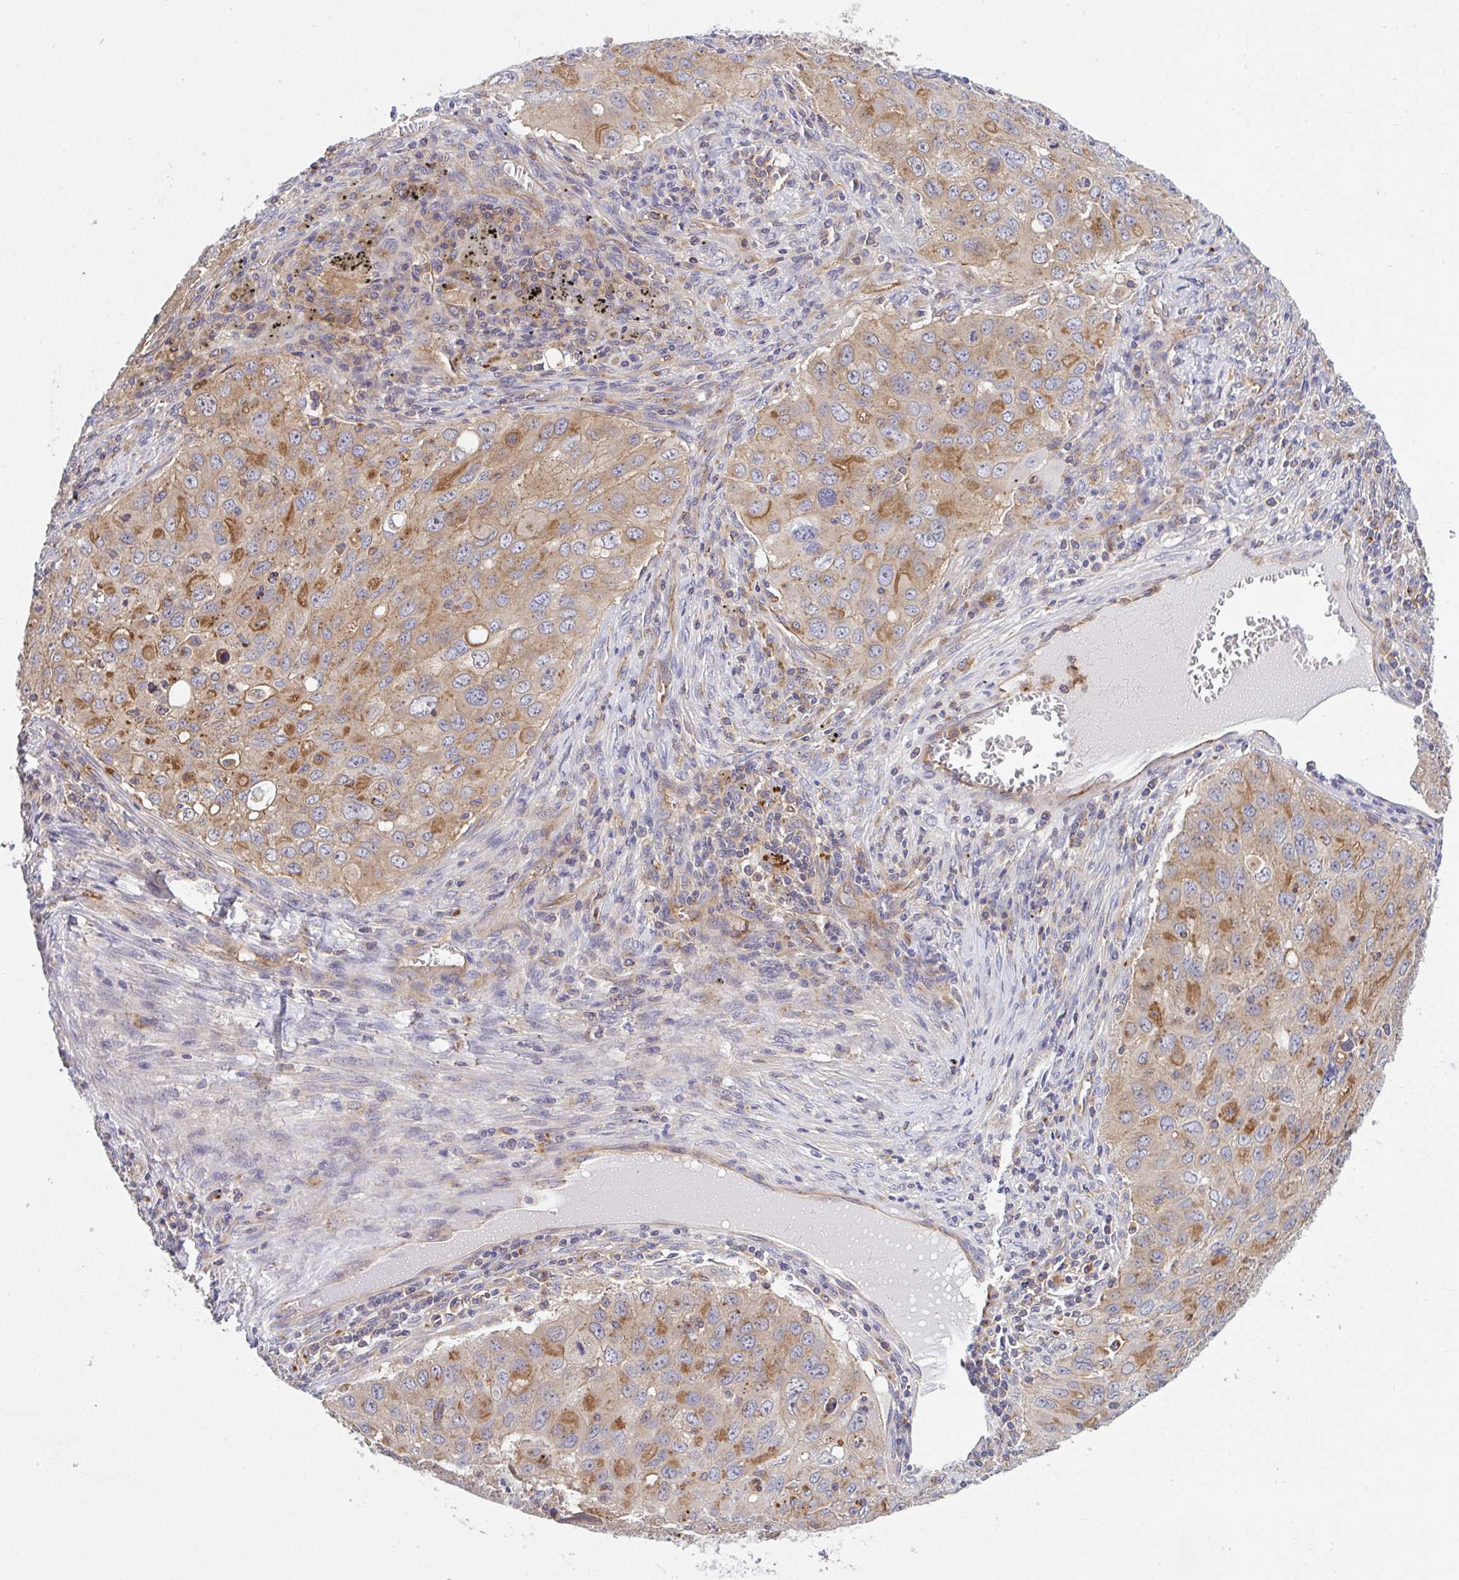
{"staining": {"intensity": "moderate", "quantity": "25%-75%", "location": "cytoplasmic/membranous"}, "tissue": "lung cancer", "cell_type": "Tumor cells", "image_type": "cancer", "snomed": [{"axis": "morphology", "description": "Adenocarcinoma, NOS"}, {"axis": "morphology", "description": "Adenocarcinoma, metastatic, NOS"}, {"axis": "topography", "description": "Lymph node"}, {"axis": "topography", "description": "Lung"}], "caption": "A photomicrograph showing moderate cytoplasmic/membranous expression in approximately 25%-75% of tumor cells in lung cancer (metastatic adenocarcinoma), as visualized by brown immunohistochemical staining.", "gene": "C4orf36", "patient": {"sex": "female", "age": 42}}